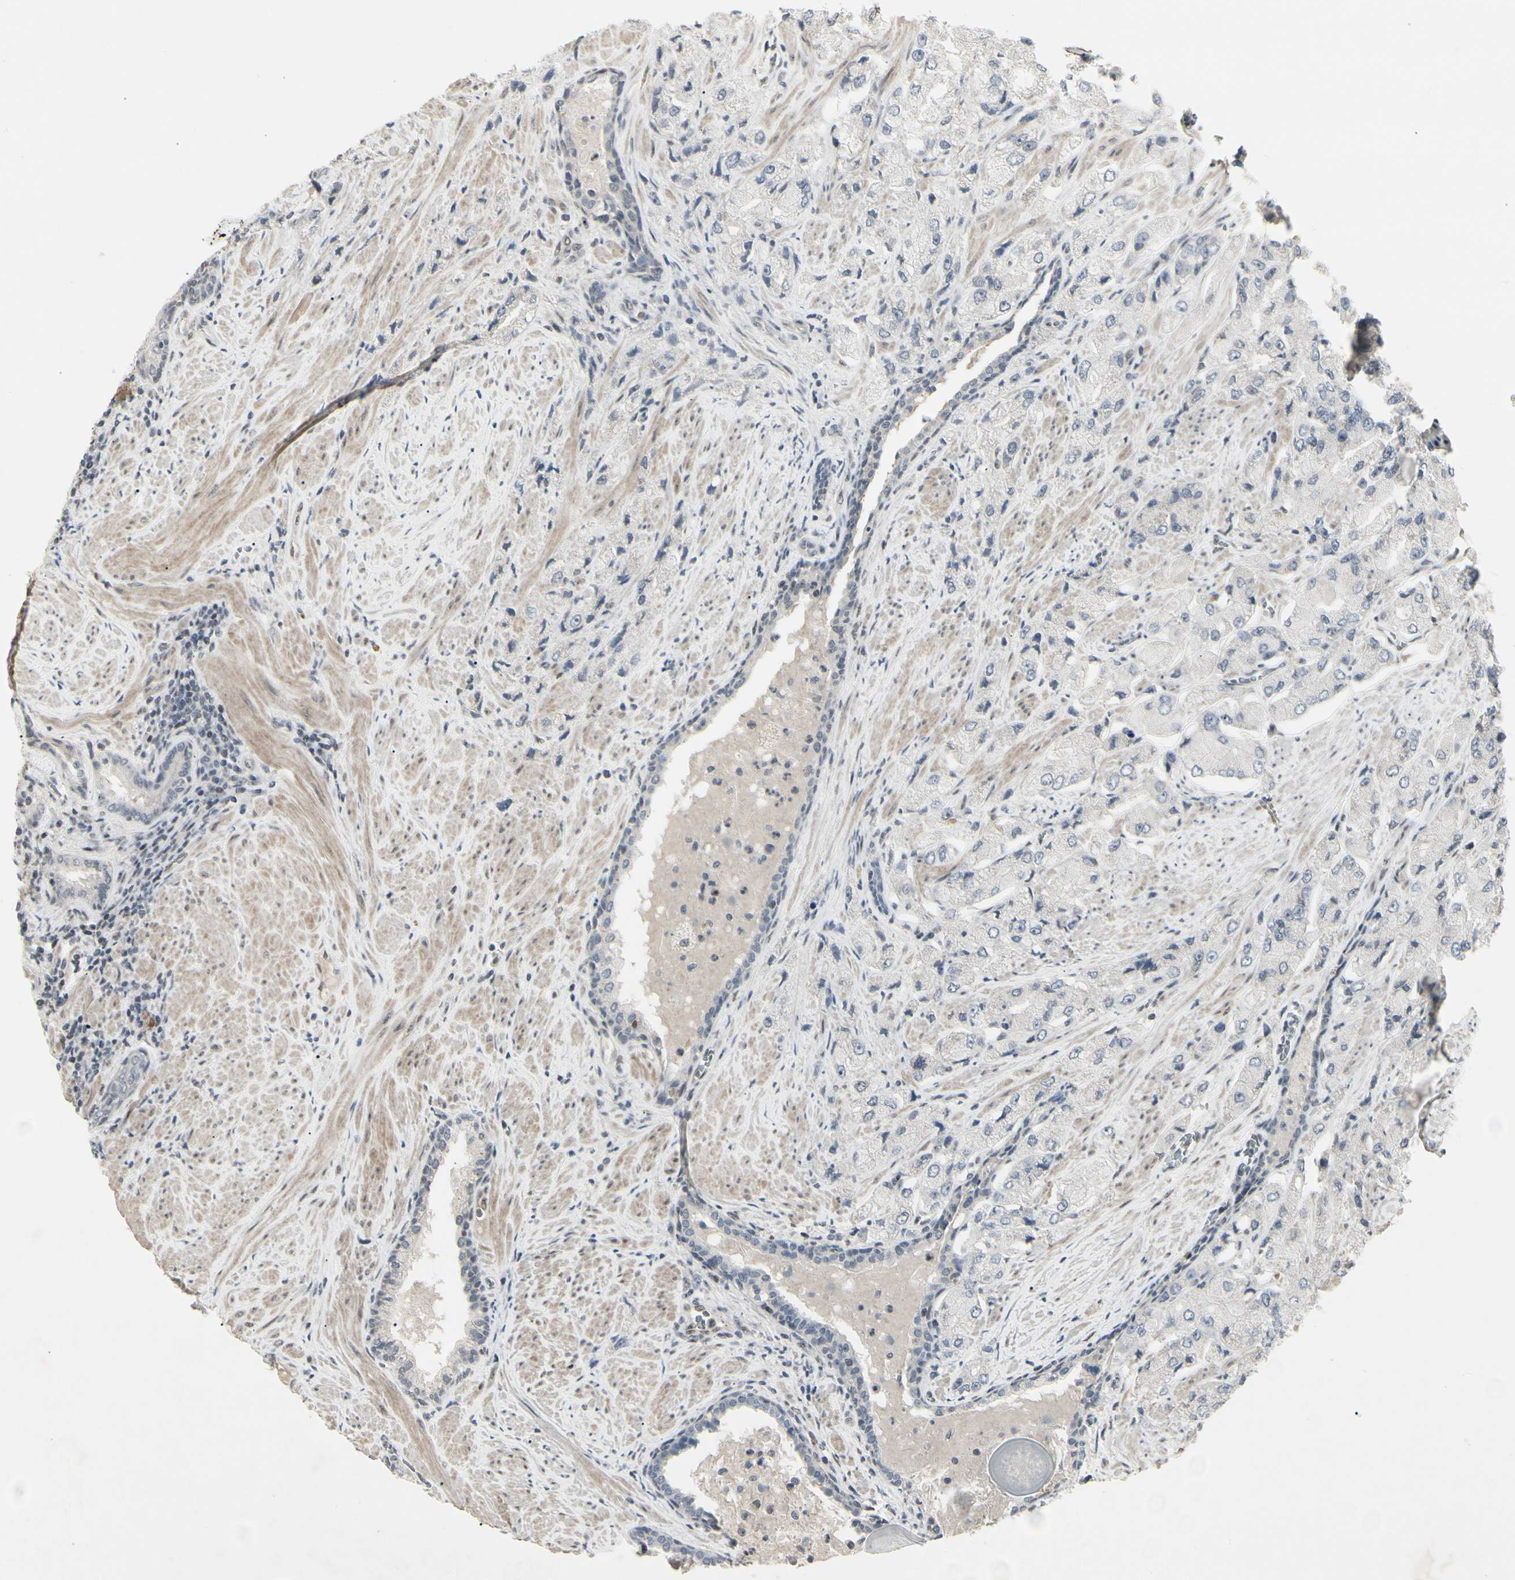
{"staining": {"intensity": "negative", "quantity": "none", "location": "none"}, "tissue": "prostate cancer", "cell_type": "Tumor cells", "image_type": "cancer", "snomed": [{"axis": "morphology", "description": "Adenocarcinoma, High grade"}, {"axis": "topography", "description": "Prostate"}], "caption": "Tumor cells show no significant protein positivity in adenocarcinoma (high-grade) (prostate).", "gene": "FOXJ2", "patient": {"sex": "male", "age": 58}}